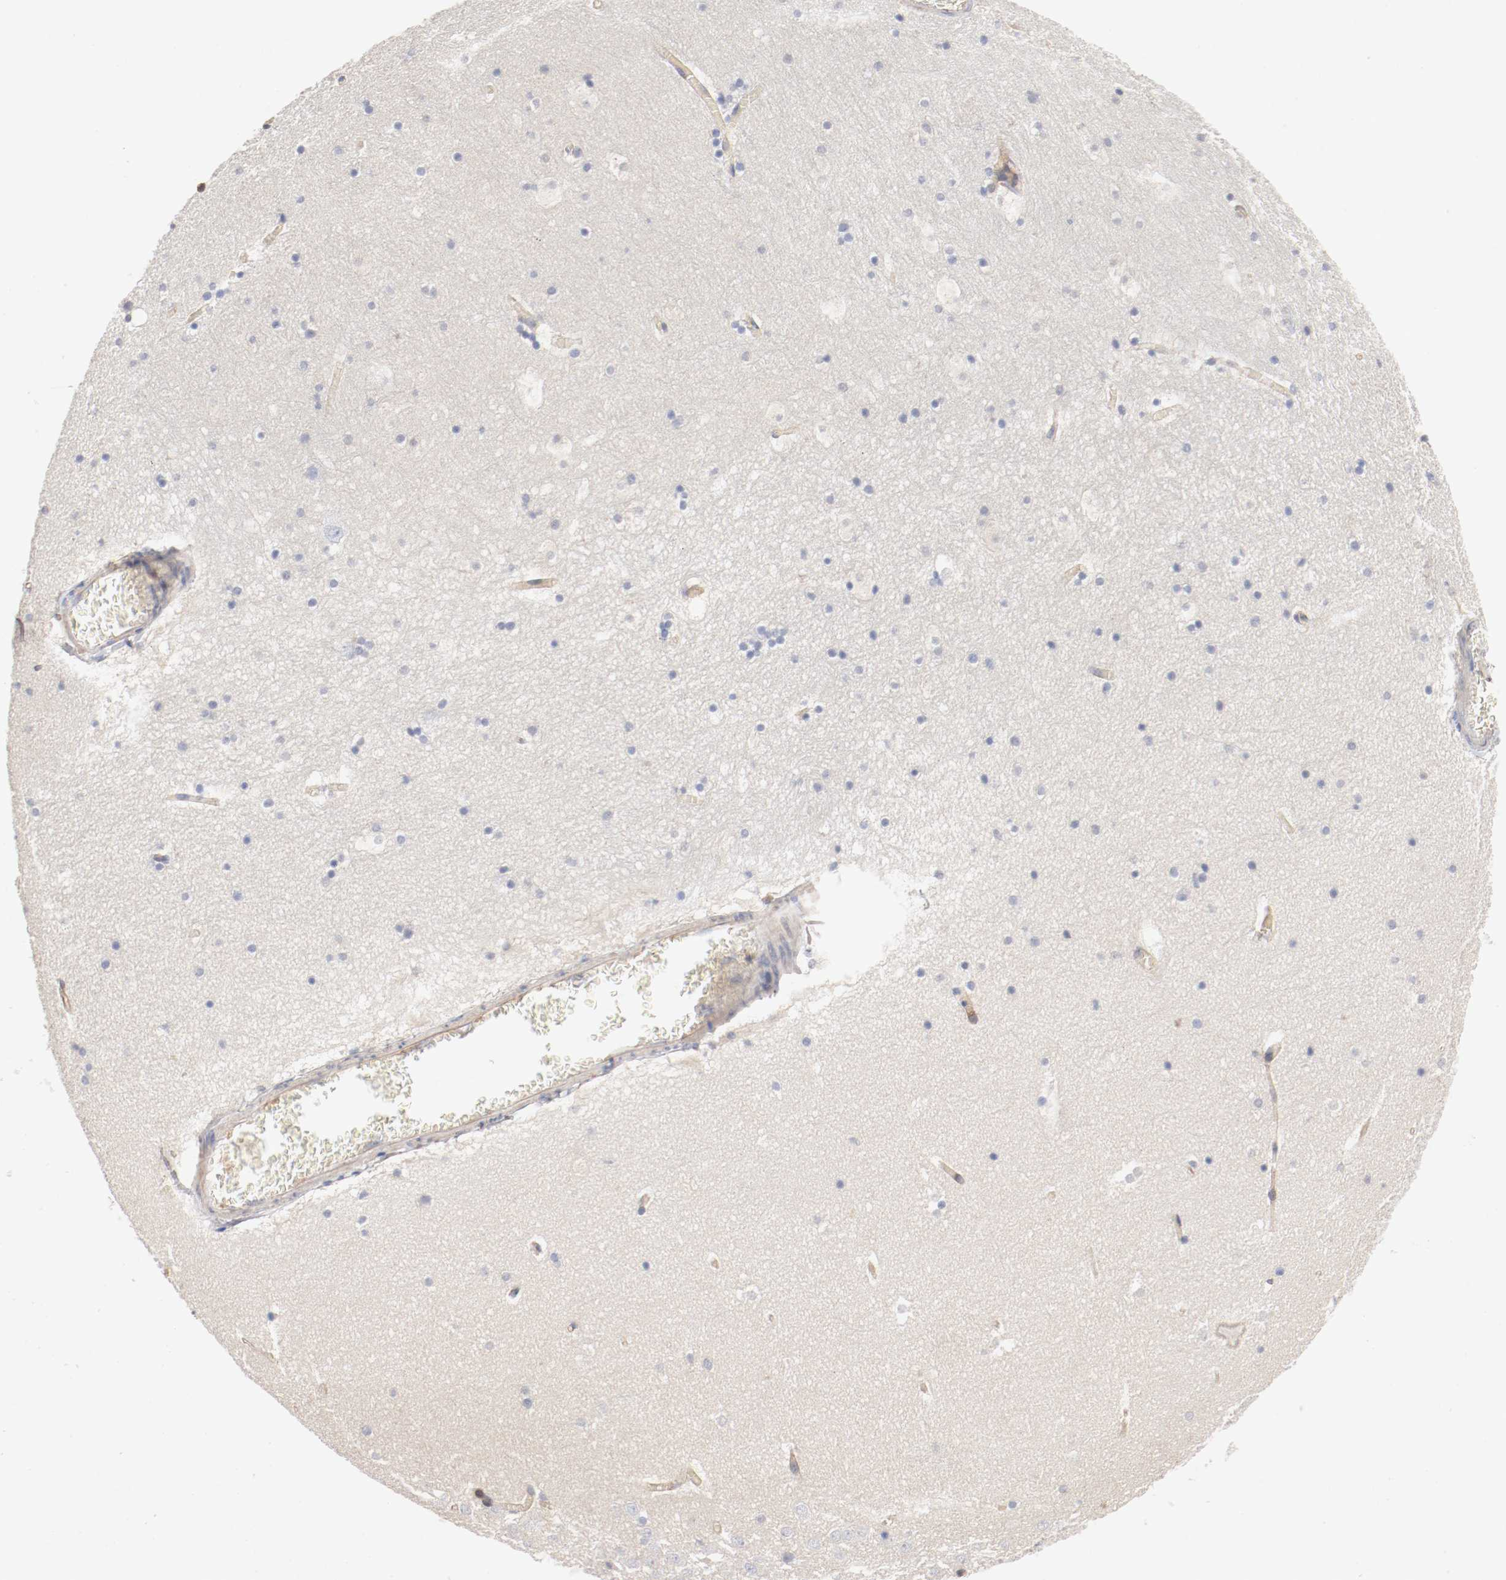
{"staining": {"intensity": "negative", "quantity": "none", "location": "none"}, "tissue": "hippocampus", "cell_type": "Glial cells", "image_type": "normal", "snomed": [{"axis": "morphology", "description": "Normal tissue, NOS"}, {"axis": "topography", "description": "Hippocampus"}], "caption": "Immunohistochemistry (IHC) of normal hippocampus reveals no expression in glial cells.", "gene": "ARHGEF6", "patient": {"sex": "male", "age": 45}}